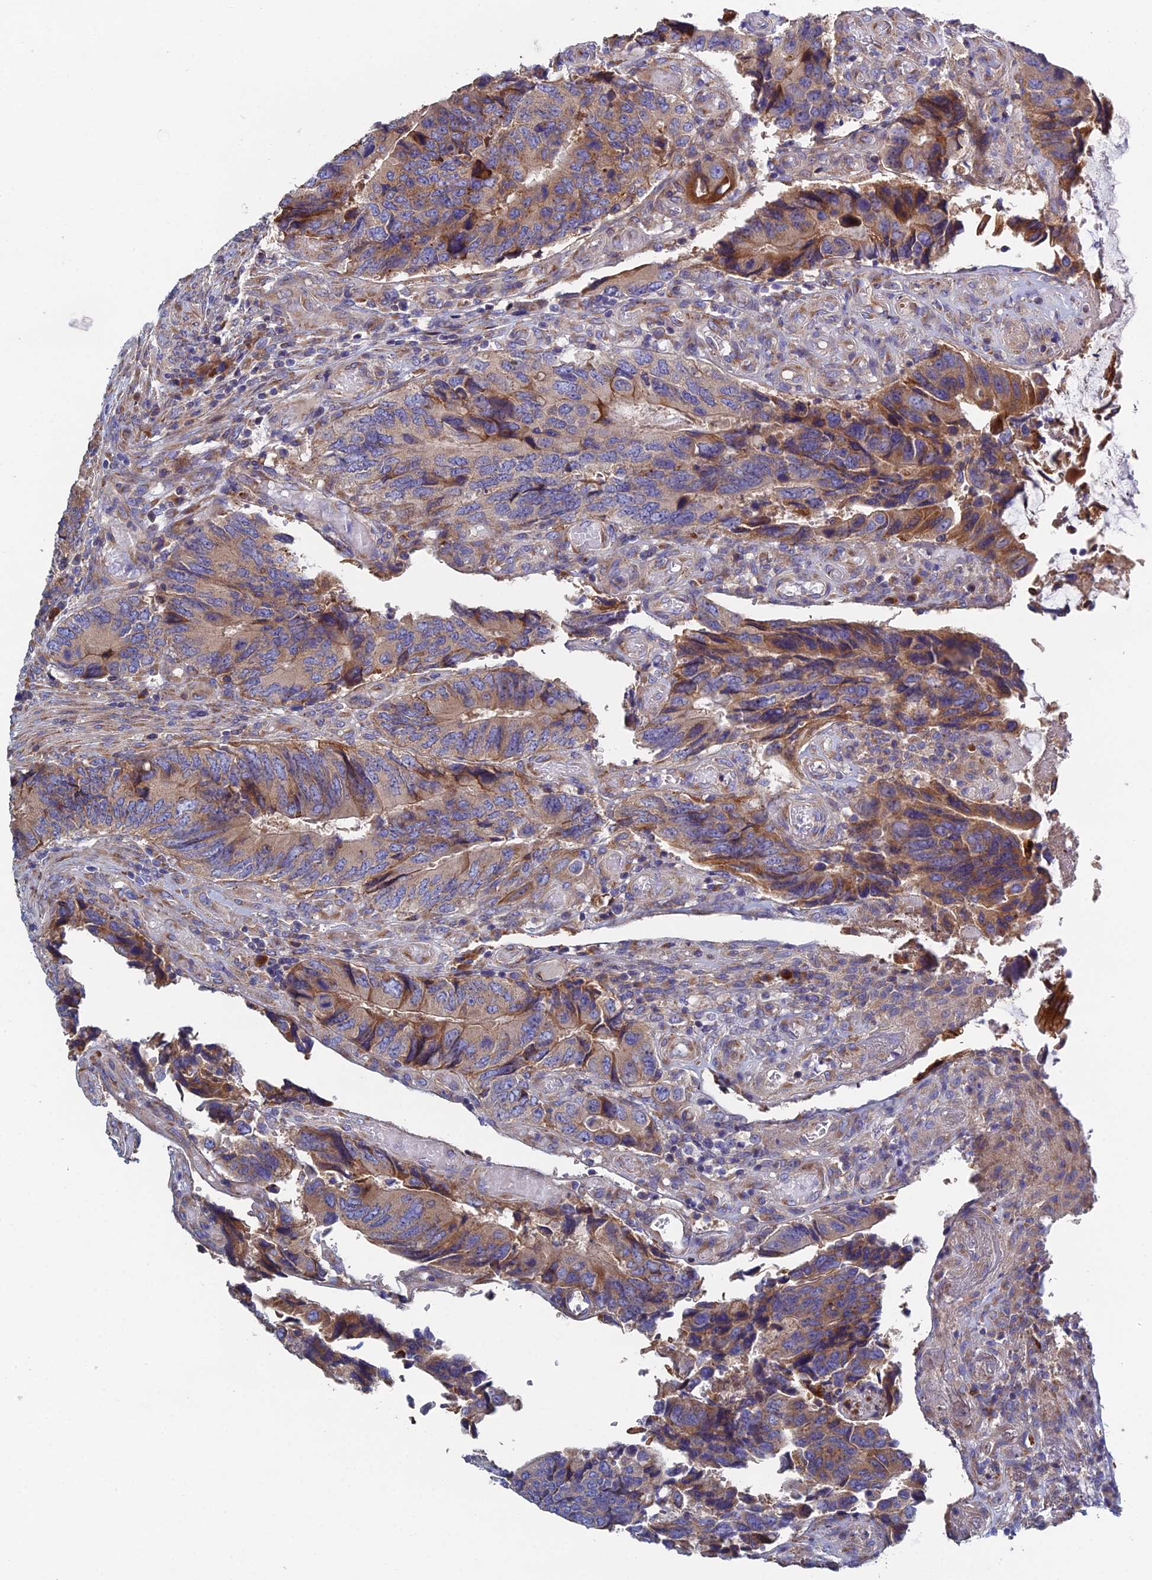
{"staining": {"intensity": "moderate", "quantity": "25%-75%", "location": "cytoplasmic/membranous"}, "tissue": "colorectal cancer", "cell_type": "Tumor cells", "image_type": "cancer", "snomed": [{"axis": "morphology", "description": "Adenocarcinoma, NOS"}, {"axis": "topography", "description": "Colon"}], "caption": "Adenocarcinoma (colorectal) stained with immunohistochemistry displays moderate cytoplasmic/membranous expression in about 25%-75% of tumor cells.", "gene": "CLCN3", "patient": {"sex": "male", "age": 87}}